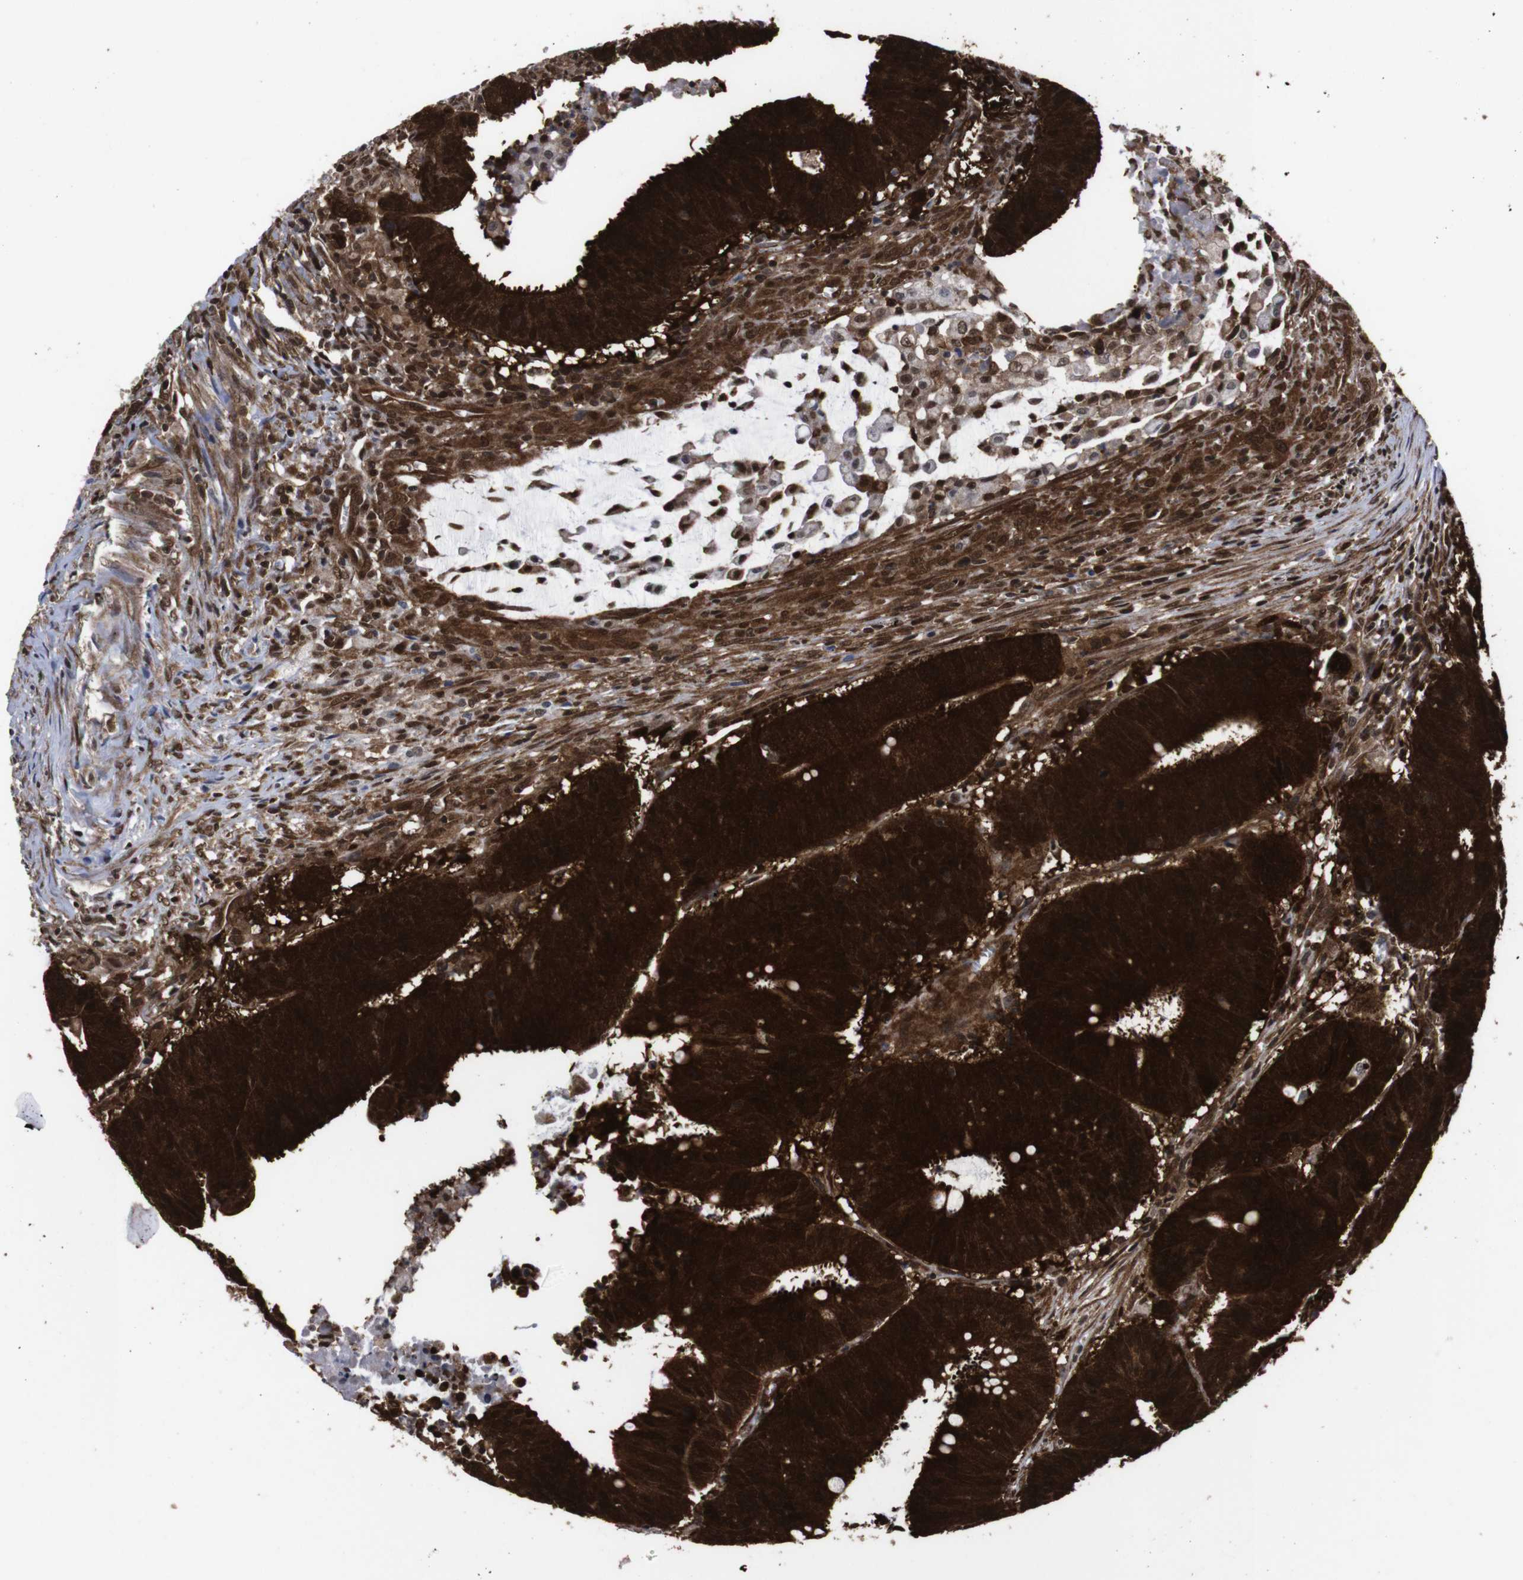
{"staining": {"intensity": "strong", "quantity": ">75%", "location": "cytoplasmic/membranous,nuclear"}, "tissue": "colorectal cancer", "cell_type": "Tumor cells", "image_type": "cancer", "snomed": [{"axis": "morphology", "description": "Adenocarcinoma, NOS"}, {"axis": "topography", "description": "Colon"}], "caption": "An image of human colorectal adenocarcinoma stained for a protein demonstrates strong cytoplasmic/membranous and nuclear brown staining in tumor cells.", "gene": "UBQLN2", "patient": {"sex": "male", "age": 45}}